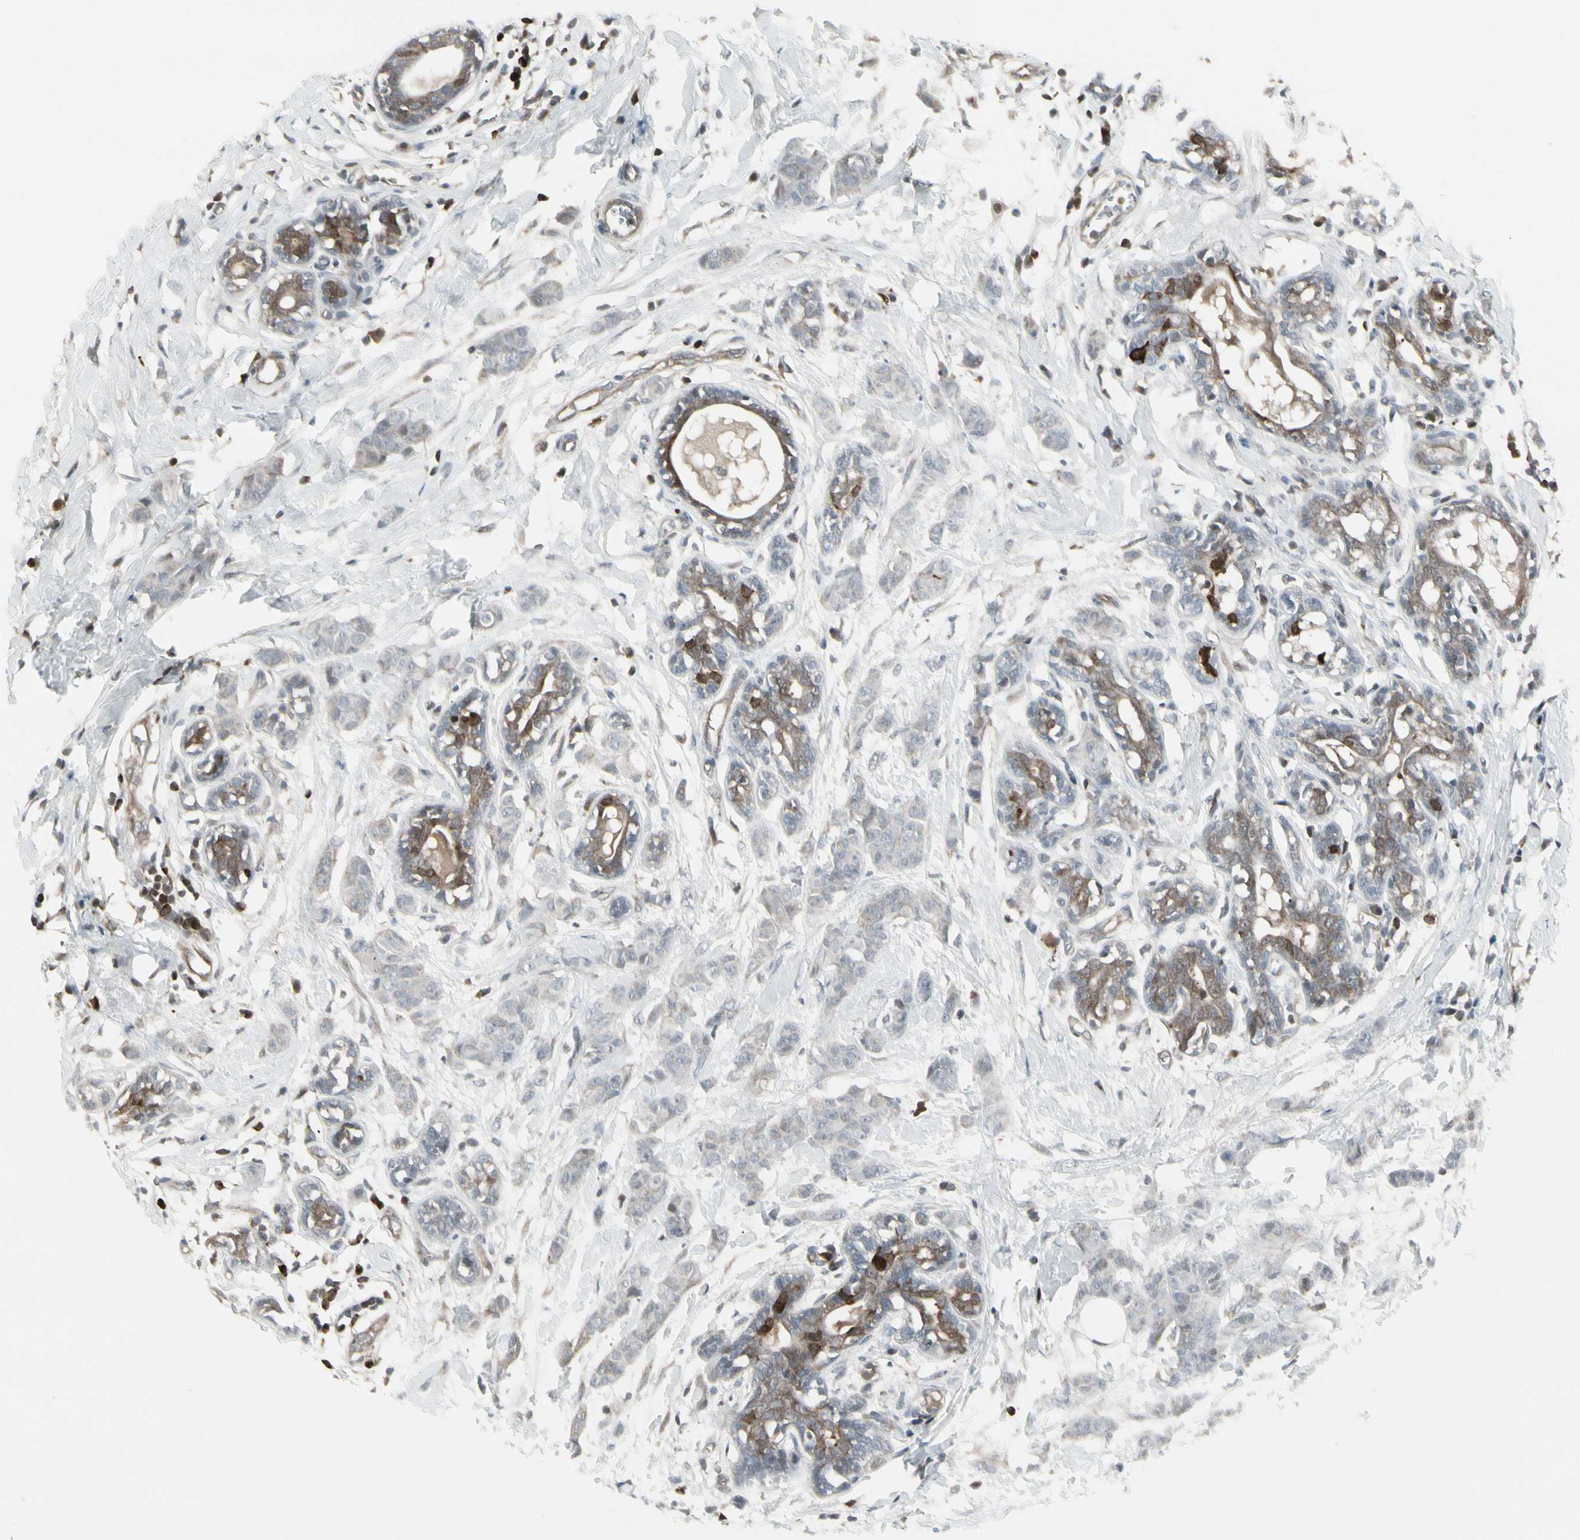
{"staining": {"intensity": "weak", "quantity": "<25%", "location": "cytoplasmic/membranous"}, "tissue": "breast cancer", "cell_type": "Tumor cells", "image_type": "cancer", "snomed": [{"axis": "morphology", "description": "Normal tissue, NOS"}, {"axis": "morphology", "description": "Duct carcinoma"}, {"axis": "topography", "description": "Breast"}], "caption": "Breast cancer stained for a protein using immunohistochemistry (IHC) reveals no staining tumor cells.", "gene": "IGFBP6", "patient": {"sex": "female", "age": 40}}